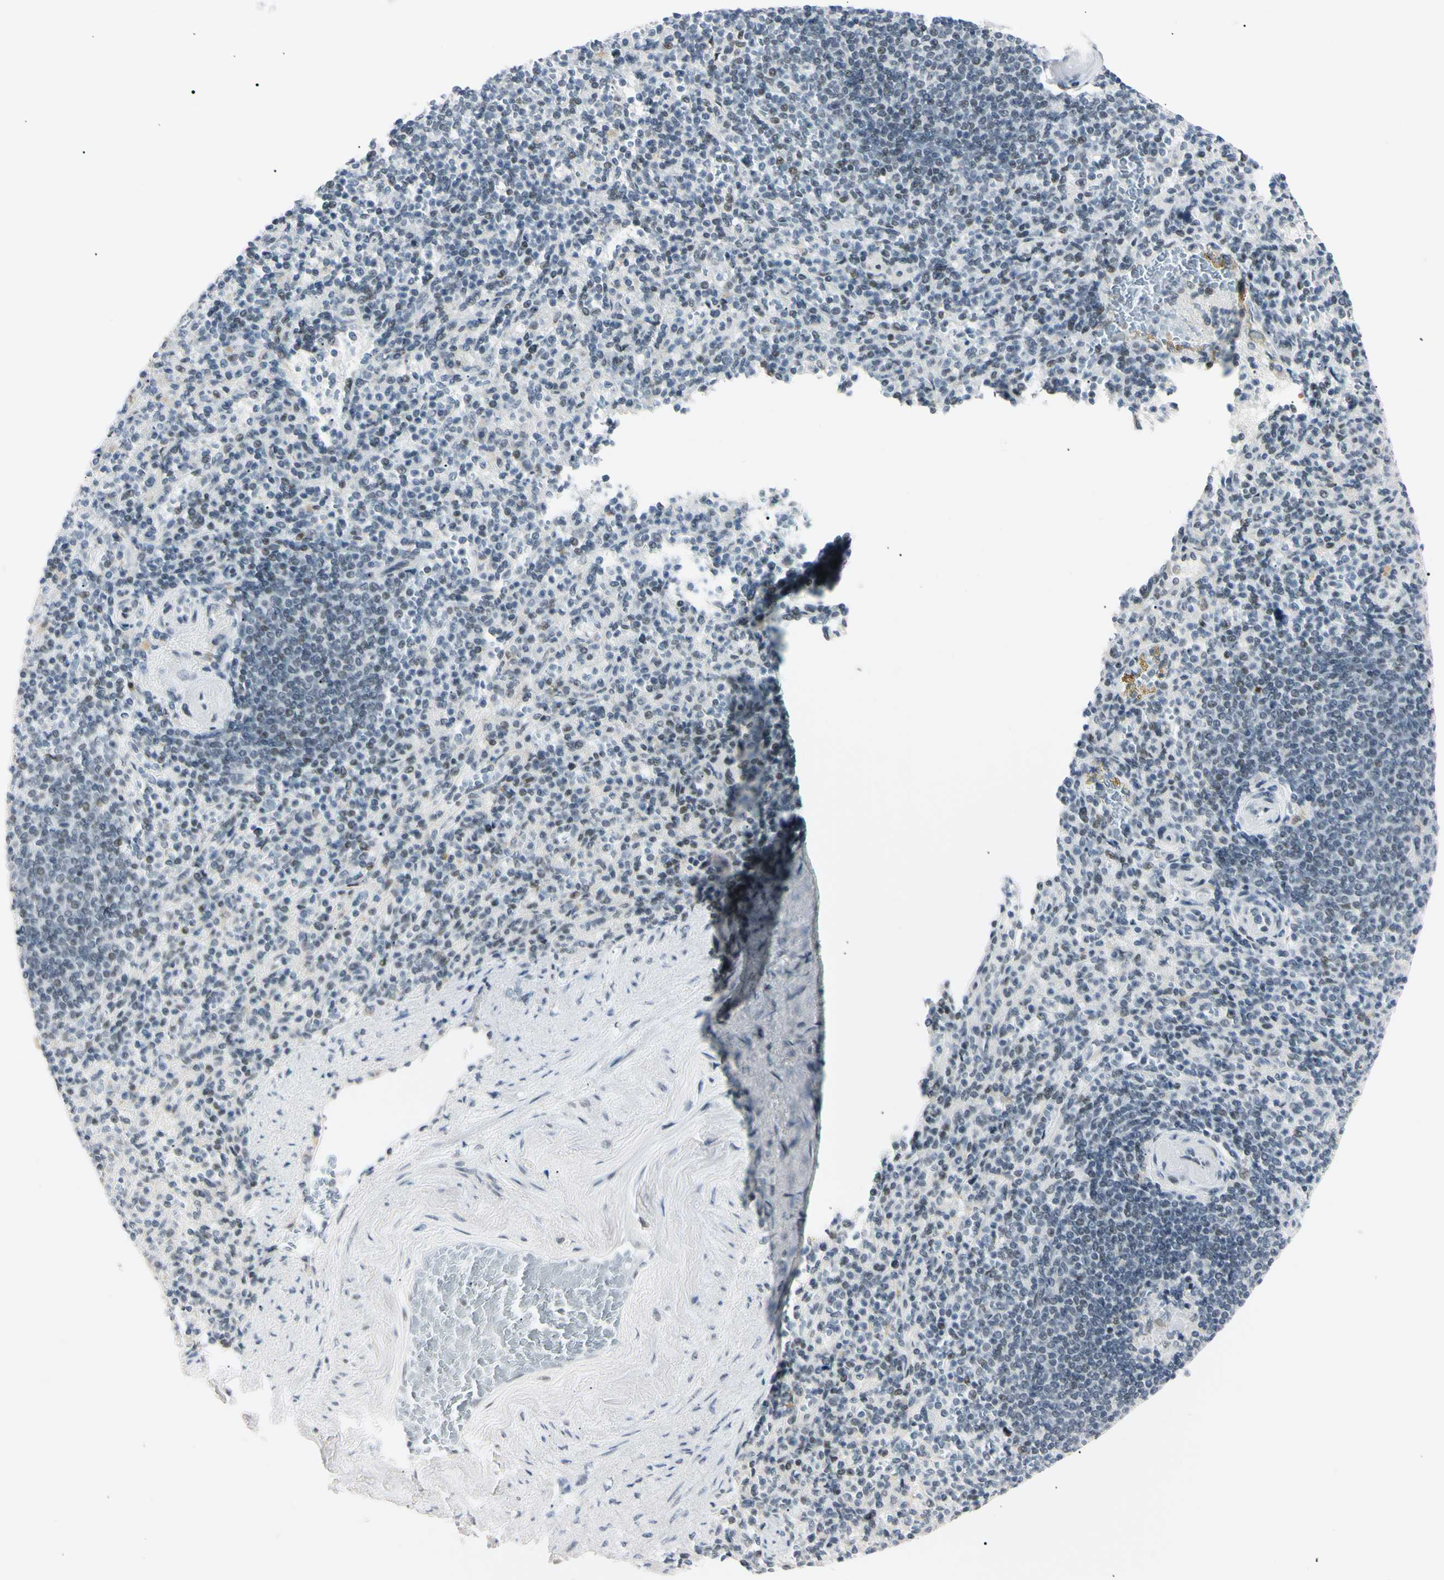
{"staining": {"intensity": "weak", "quantity": ">75%", "location": "nuclear"}, "tissue": "spleen", "cell_type": "Cells in red pulp", "image_type": "normal", "snomed": [{"axis": "morphology", "description": "Normal tissue, NOS"}, {"axis": "topography", "description": "Spleen"}], "caption": "A high-resolution micrograph shows immunohistochemistry staining of unremarkable spleen, which demonstrates weak nuclear expression in approximately >75% of cells in red pulp.", "gene": "ZNF134", "patient": {"sex": "female", "age": 74}}